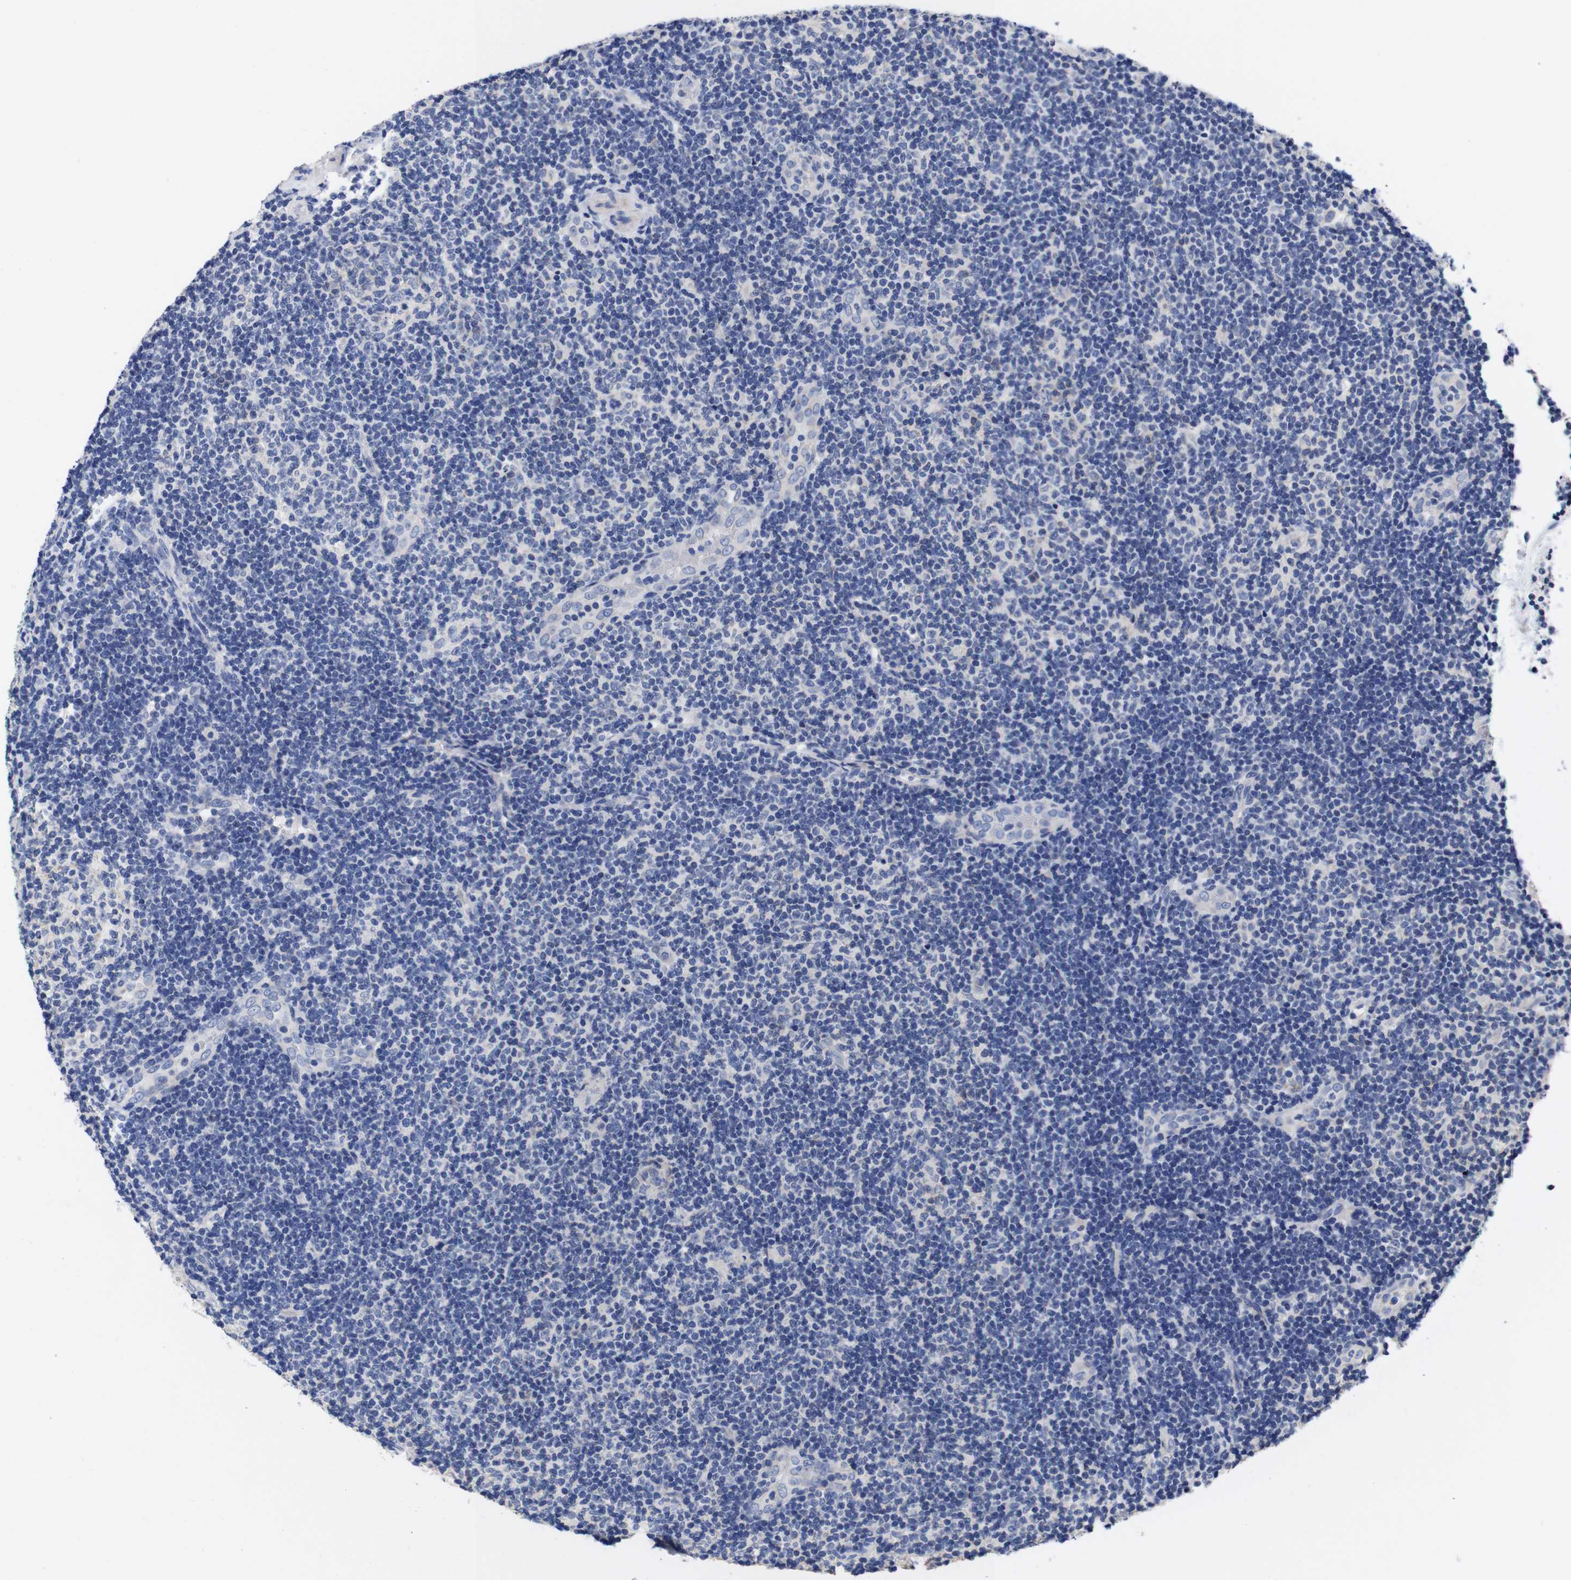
{"staining": {"intensity": "negative", "quantity": "none", "location": "none"}, "tissue": "lymphoma", "cell_type": "Tumor cells", "image_type": "cancer", "snomed": [{"axis": "morphology", "description": "Malignant lymphoma, non-Hodgkin's type, Low grade"}, {"axis": "topography", "description": "Lymph node"}], "caption": "Immunohistochemistry micrograph of neoplastic tissue: malignant lymphoma, non-Hodgkin's type (low-grade) stained with DAB reveals no significant protein expression in tumor cells.", "gene": "OPN3", "patient": {"sex": "male", "age": 83}}